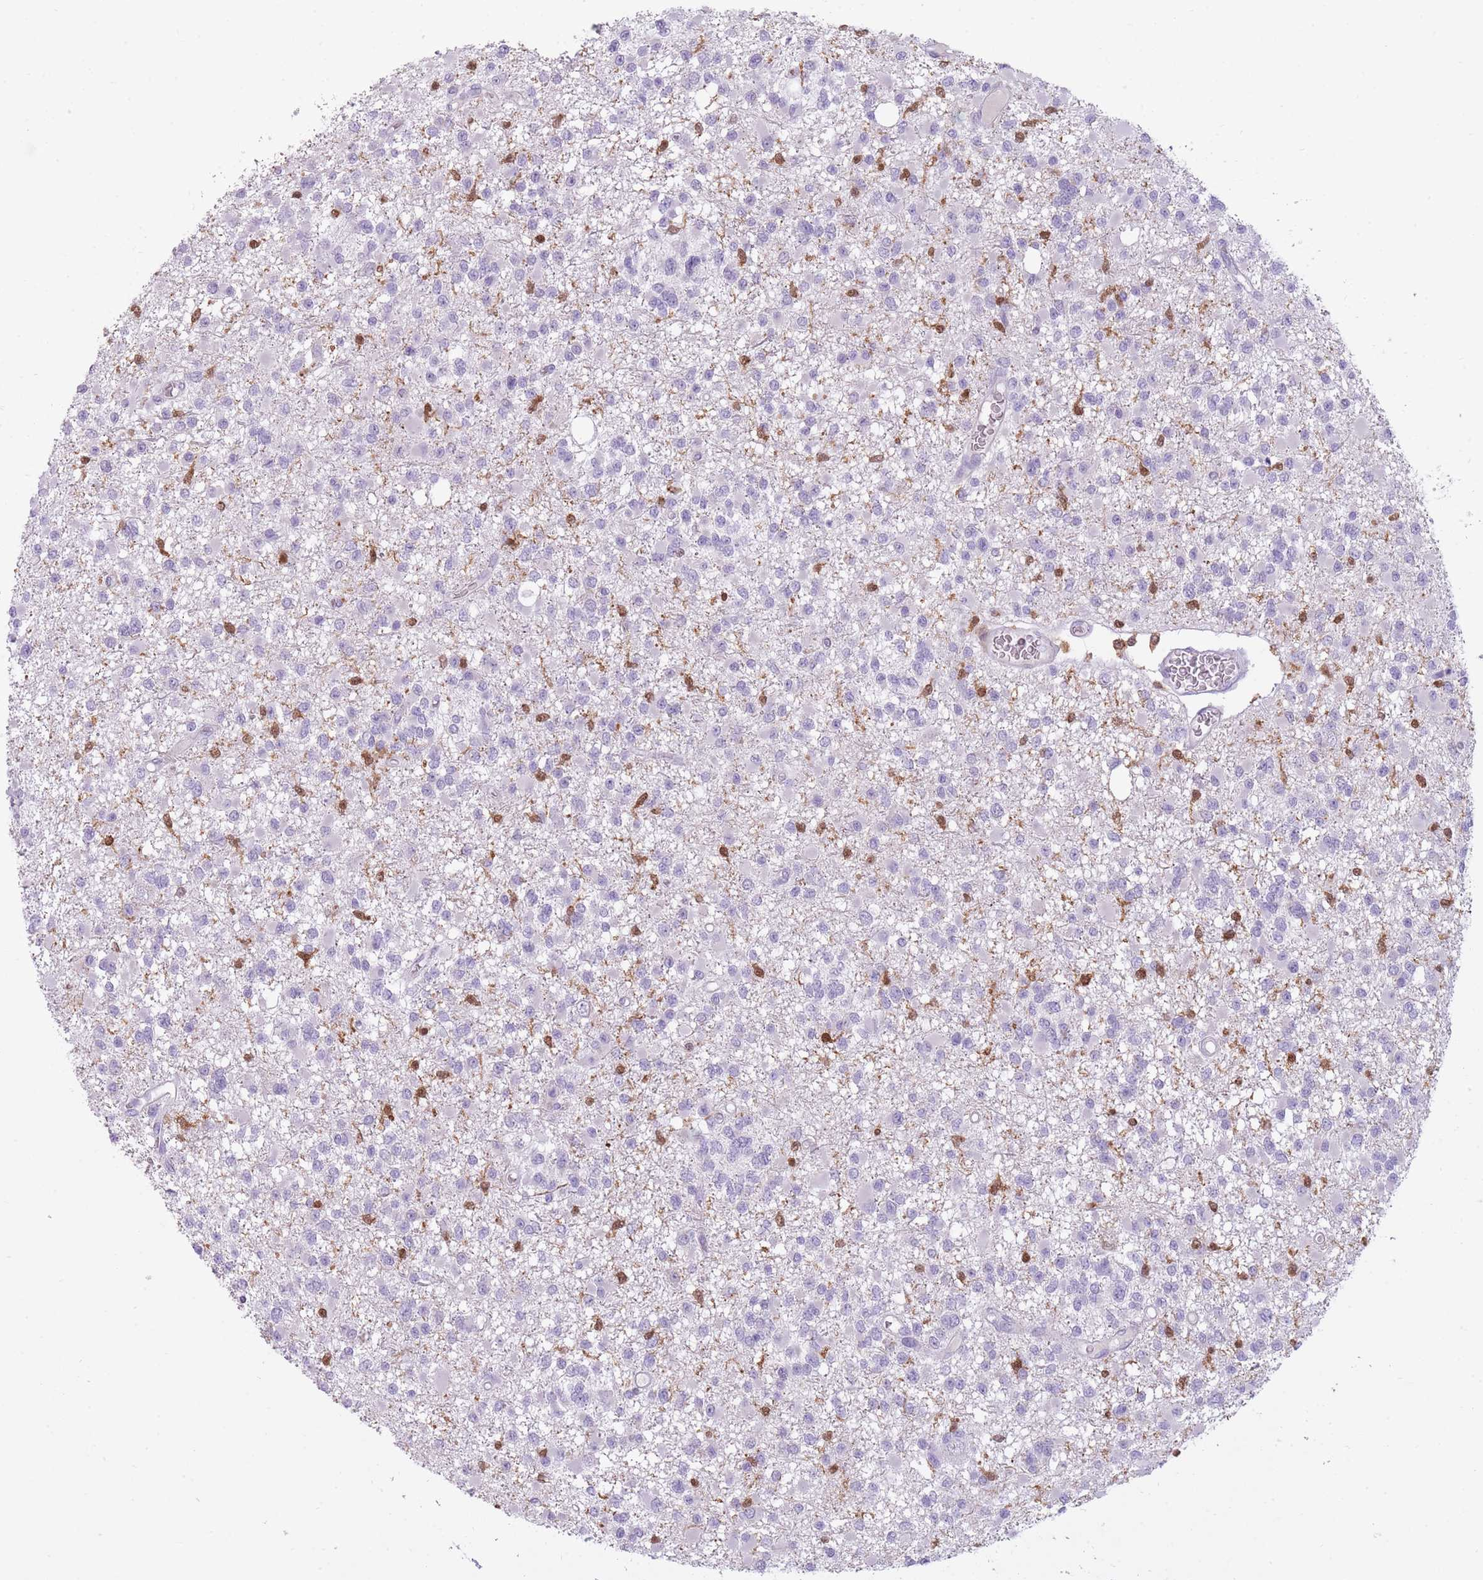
{"staining": {"intensity": "moderate", "quantity": "<25%", "location": "cytoplasmic/membranous,nuclear"}, "tissue": "glioma", "cell_type": "Tumor cells", "image_type": "cancer", "snomed": [{"axis": "morphology", "description": "Glioma, malignant, Low grade"}, {"axis": "topography", "description": "Brain"}], "caption": "Immunohistochemistry image of neoplastic tissue: human glioma stained using immunohistochemistry reveals low levels of moderate protein expression localized specifically in the cytoplasmic/membranous and nuclear of tumor cells, appearing as a cytoplasmic/membranous and nuclear brown color.", "gene": "LGALS9", "patient": {"sex": "female", "age": 22}}